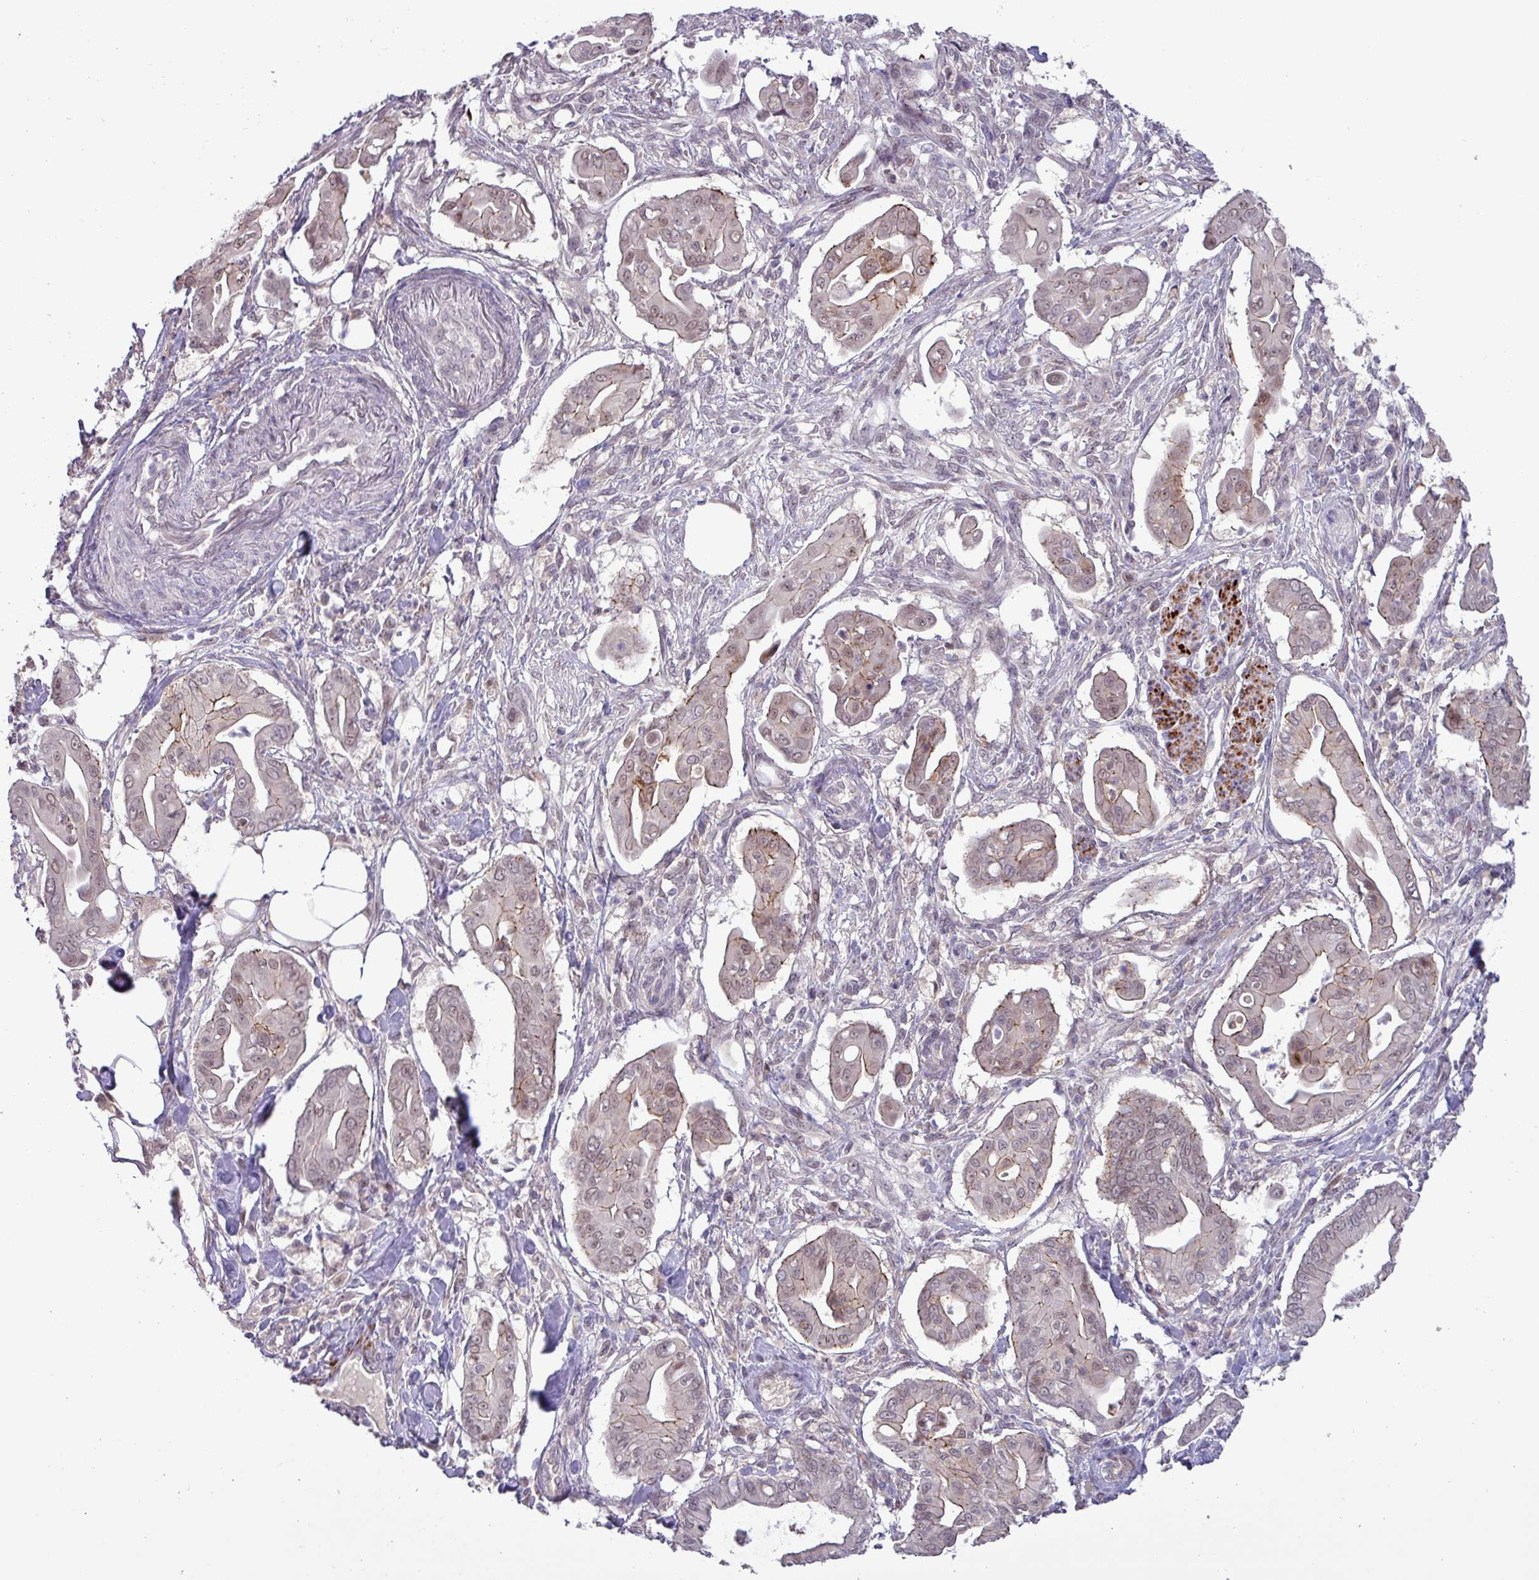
{"staining": {"intensity": "weak", "quantity": "25%-75%", "location": "cytoplasmic/membranous,nuclear"}, "tissue": "pancreatic cancer", "cell_type": "Tumor cells", "image_type": "cancer", "snomed": [{"axis": "morphology", "description": "Adenocarcinoma, NOS"}, {"axis": "topography", "description": "Pancreas"}], "caption": "Immunohistochemistry (IHC) (DAB (3,3'-diaminobenzidine)) staining of pancreatic cancer reveals weak cytoplasmic/membranous and nuclear protein staining in approximately 25%-75% of tumor cells. (Stains: DAB in brown, nuclei in blue, Microscopy: brightfield microscopy at high magnification).", "gene": "RIPPLY1", "patient": {"sex": "male", "age": 71}}